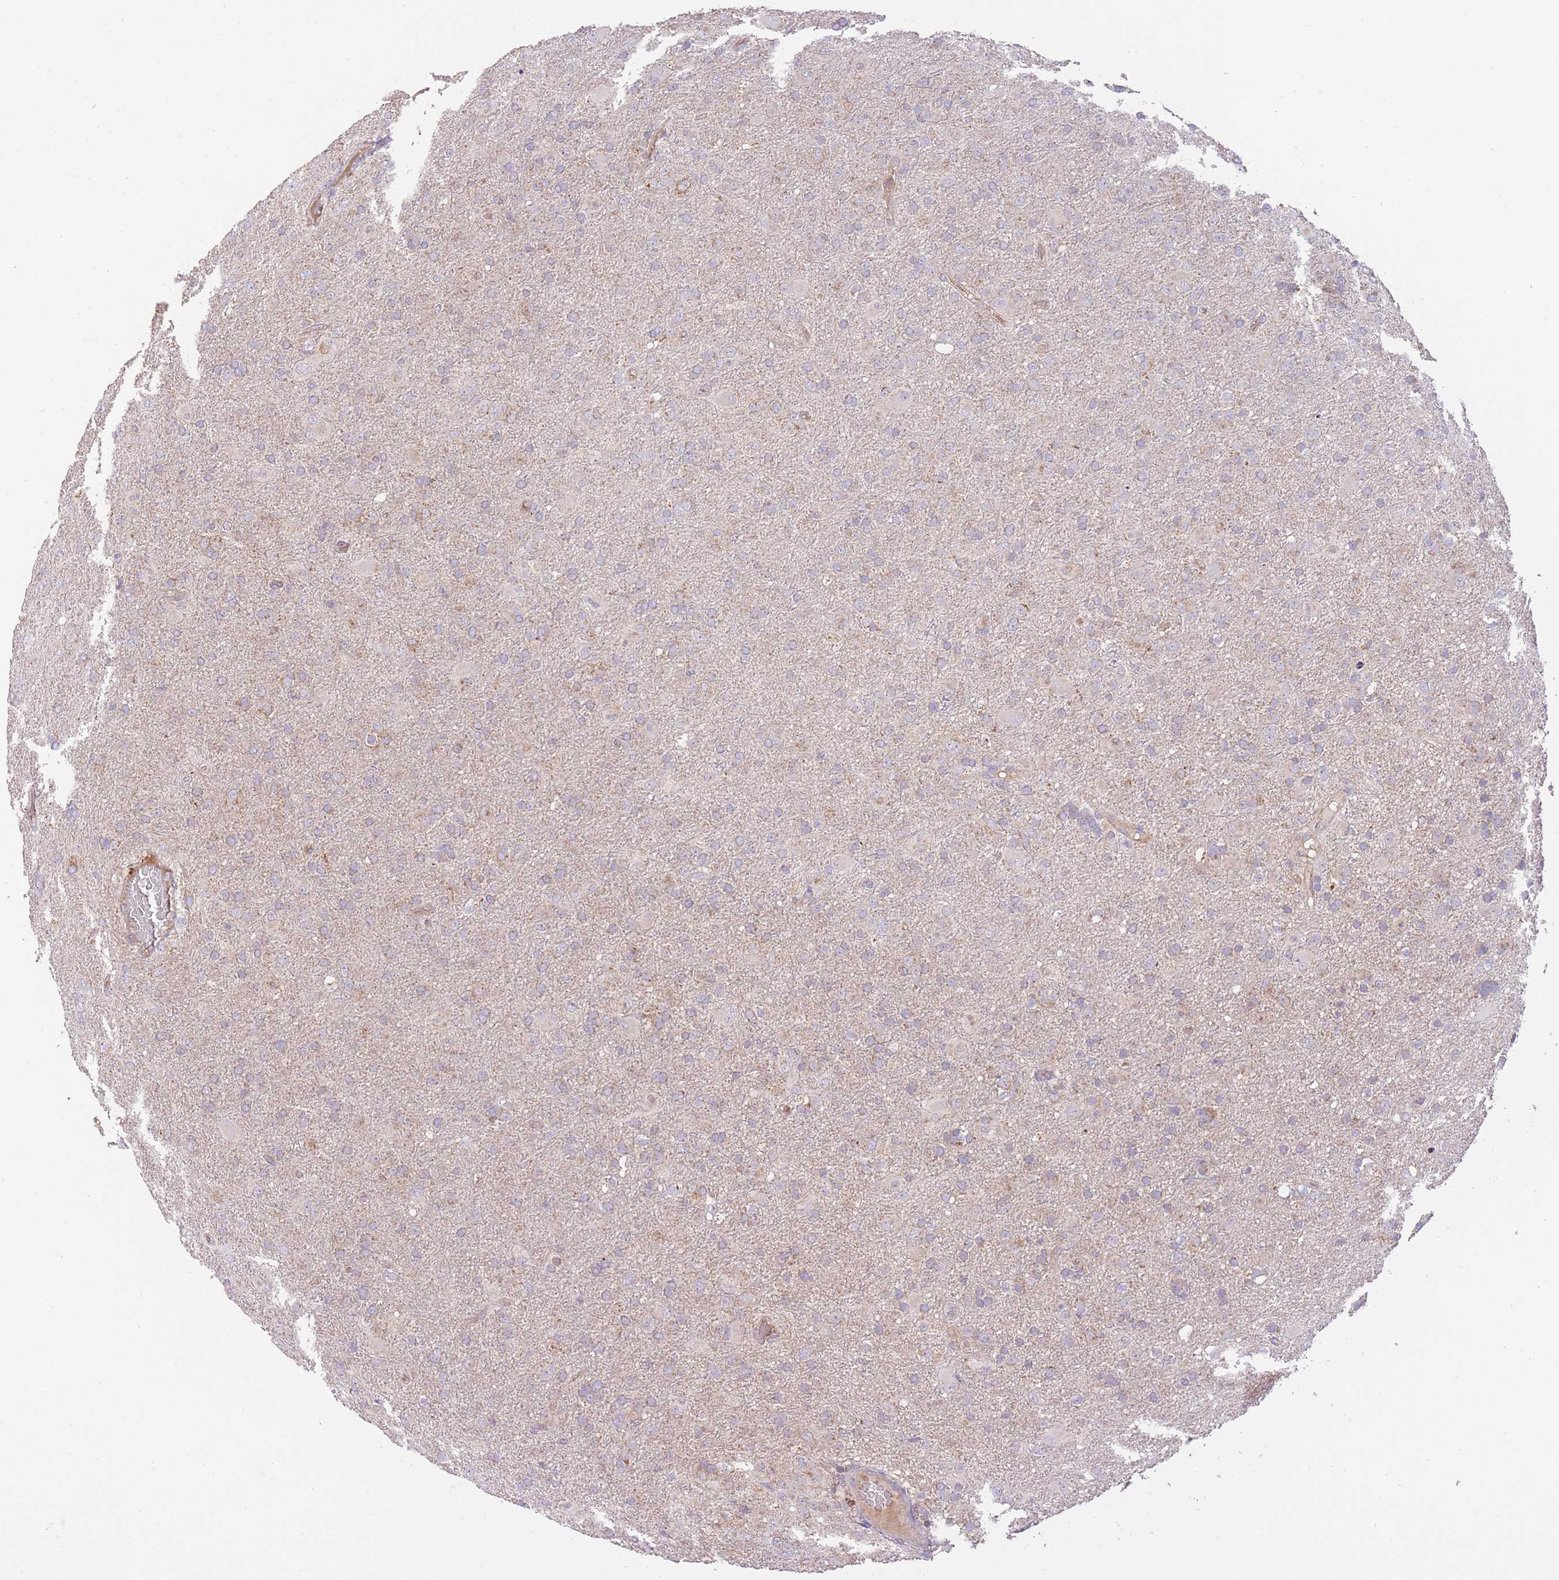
{"staining": {"intensity": "negative", "quantity": "none", "location": "none"}, "tissue": "glioma", "cell_type": "Tumor cells", "image_type": "cancer", "snomed": [{"axis": "morphology", "description": "Glioma, malignant, Low grade"}, {"axis": "topography", "description": "Brain"}], "caption": "Tumor cells show no significant positivity in malignant glioma (low-grade).", "gene": "PREP", "patient": {"sex": "male", "age": 65}}